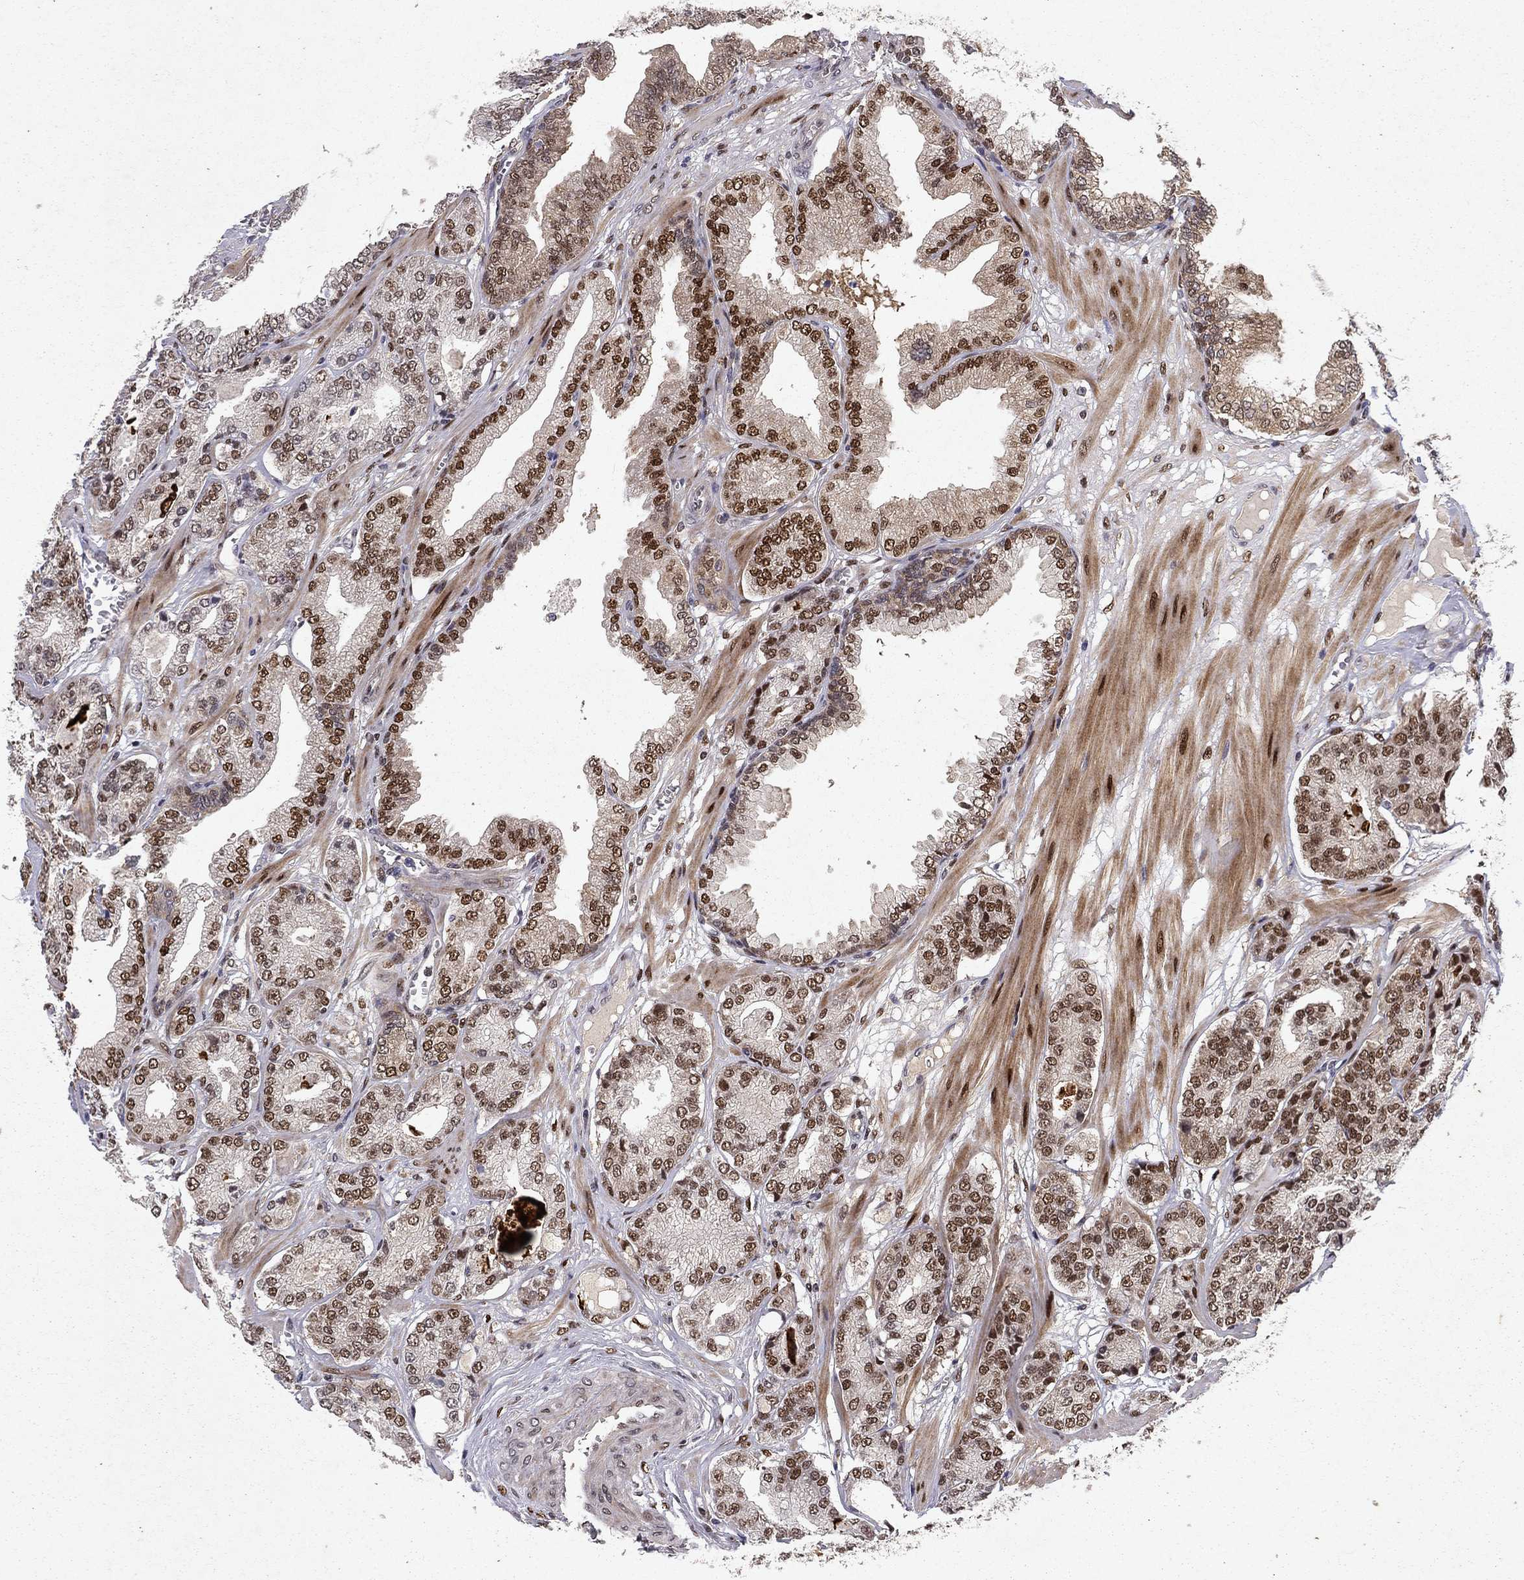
{"staining": {"intensity": "strong", "quantity": "25%-75%", "location": "nuclear"}, "tissue": "prostate cancer", "cell_type": "Tumor cells", "image_type": "cancer", "snomed": [{"axis": "morphology", "description": "Adenocarcinoma, NOS"}, {"axis": "topography", "description": "Prostate"}], "caption": "Prostate cancer (adenocarcinoma) tissue shows strong nuclear positivity in about 25%-75% of tumor cells, visualized by immunohistochemistry.", "gene": "CRTC1", "patient": {"sex": "male", "age": 64}}